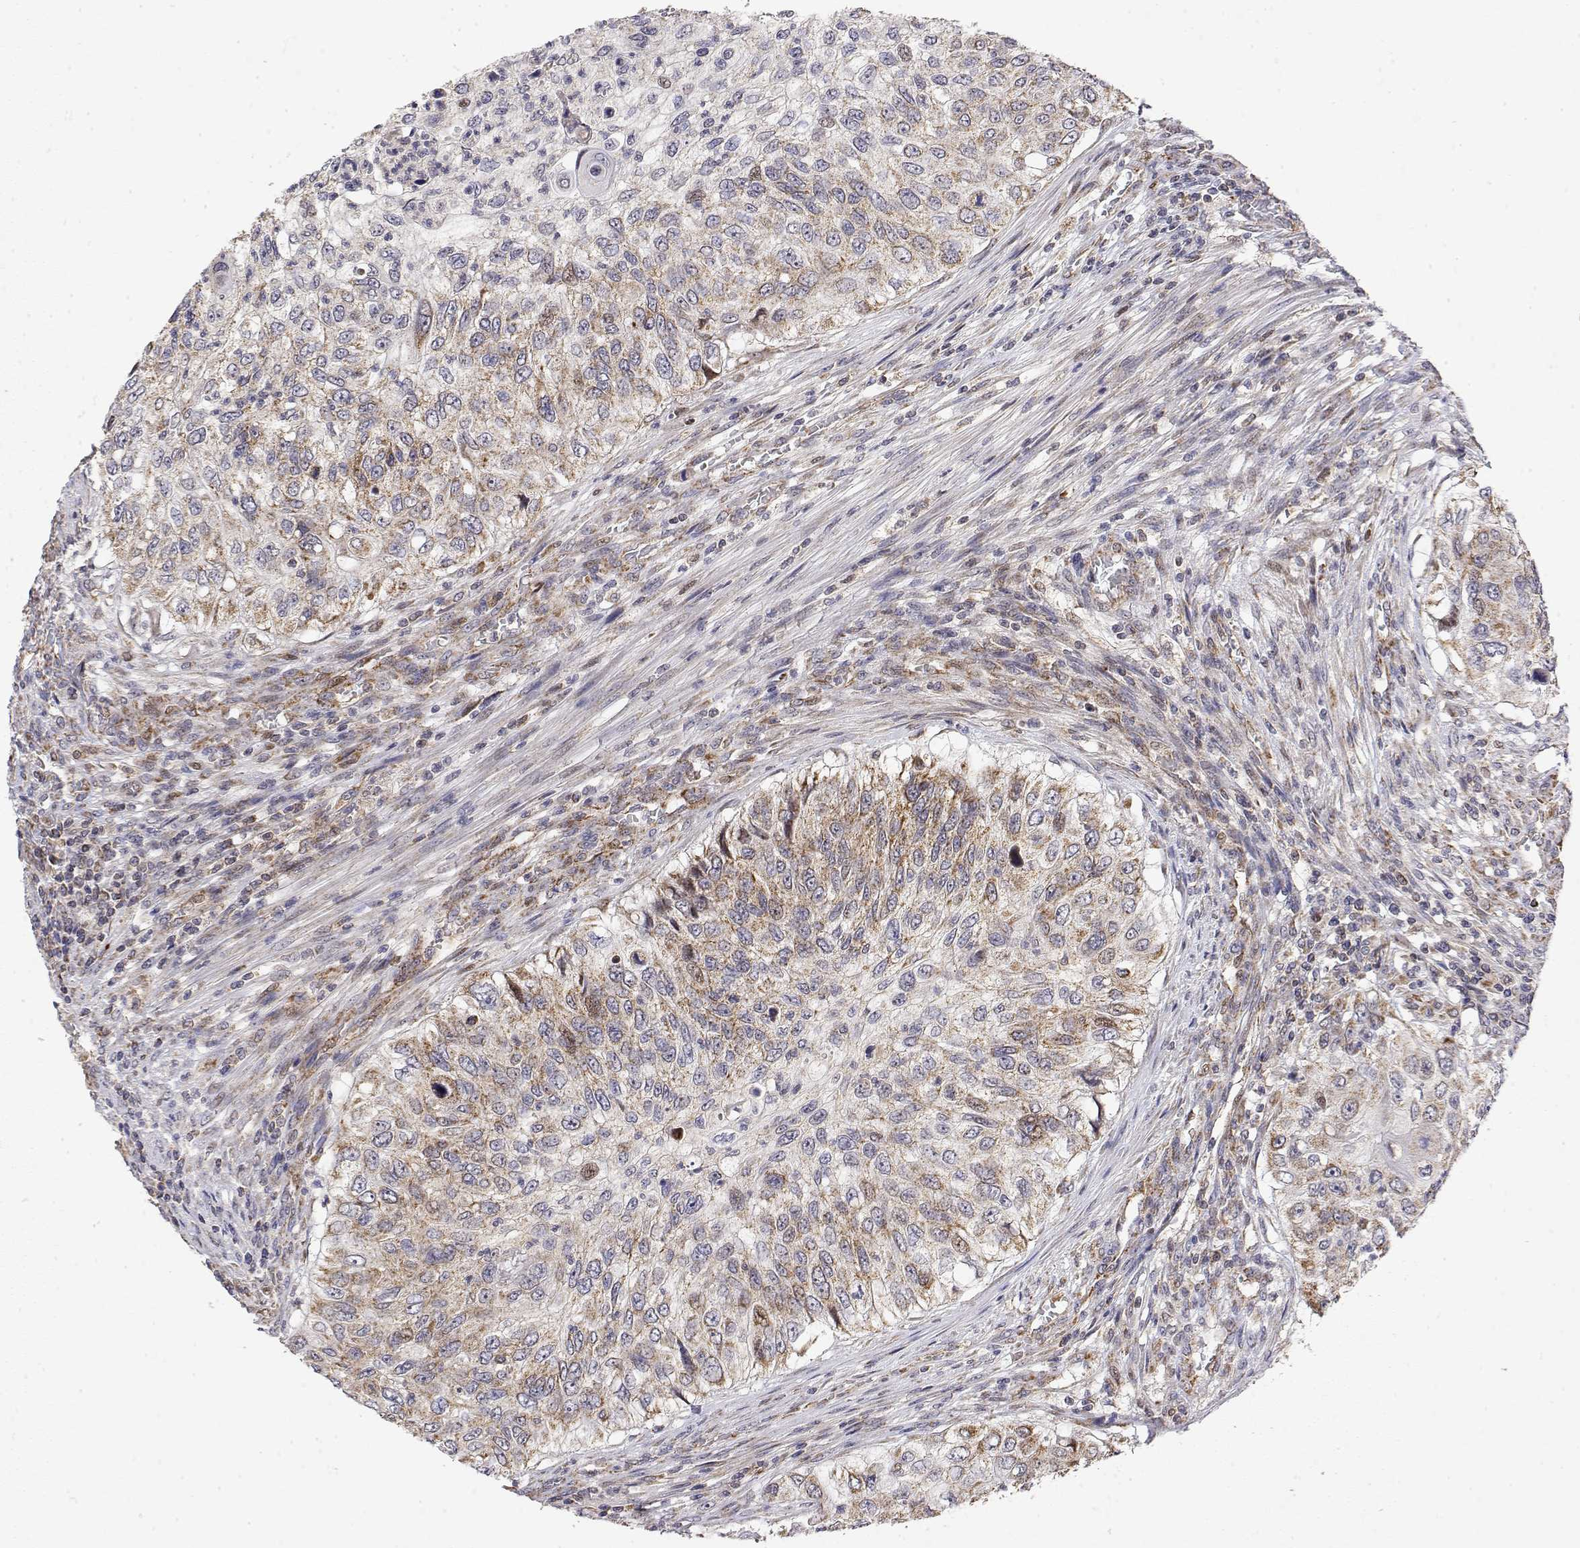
{"staining": {"intensity": "moderate", "quantity": "25%-75%", "location": "cytoplasmic/membranous"}, "tissue": "urothelial cancer", "cell_type": "Tumor cells", "image_type": "cancer", "snomed": [{"axis": "morphology", "description": "Urothelial carcinoma, High grade"}, {"axis": "topography", "description": "Urinary bladder"}], "caption": "There is medium levels of moderate cytoplasmic/membranous positivity in tumor cells of urothelial cancer, as demonstrated by immunohistochemical staining (brown color).", "gene": "GADD45GIP1", "patient": {"sex": "female", "age": 60}}